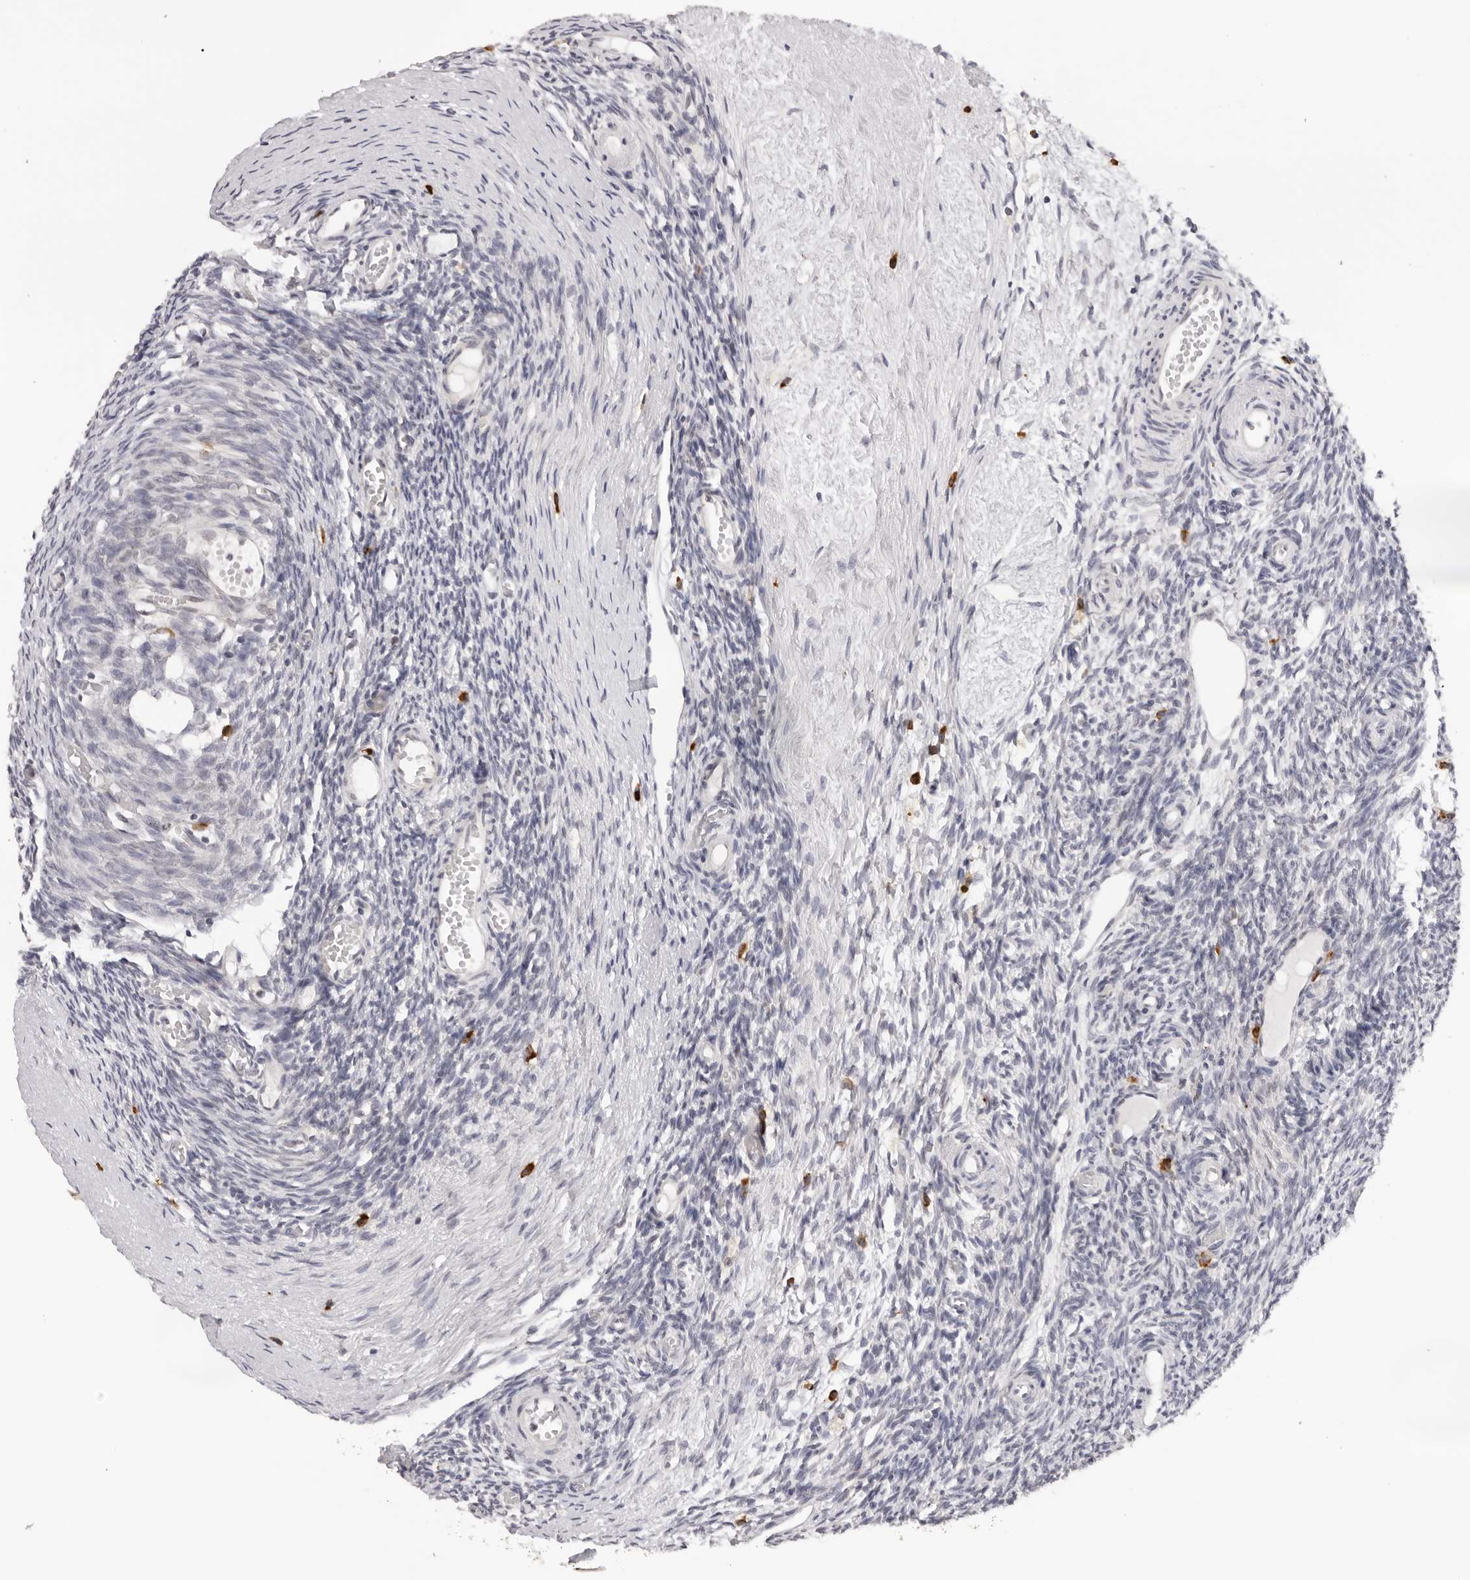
{"staining": {"intensity": "negative", "quantity": "none", "location": "none"}, "tissue": "ovary", "cell_type": "Ovarian stroma cells", "image_type": "normal", "snomed": [{"axis": "morphology", "description": "Normal tissue, NOS"}, {"axis": "topography", "description": "Ovary"}], "caption": "This is an IHC micrograph of benign ovary. There is no expression in ovarian stroma cells.", "gene": "IL17RA", "patient": {"sex": "female", "age": 35}}